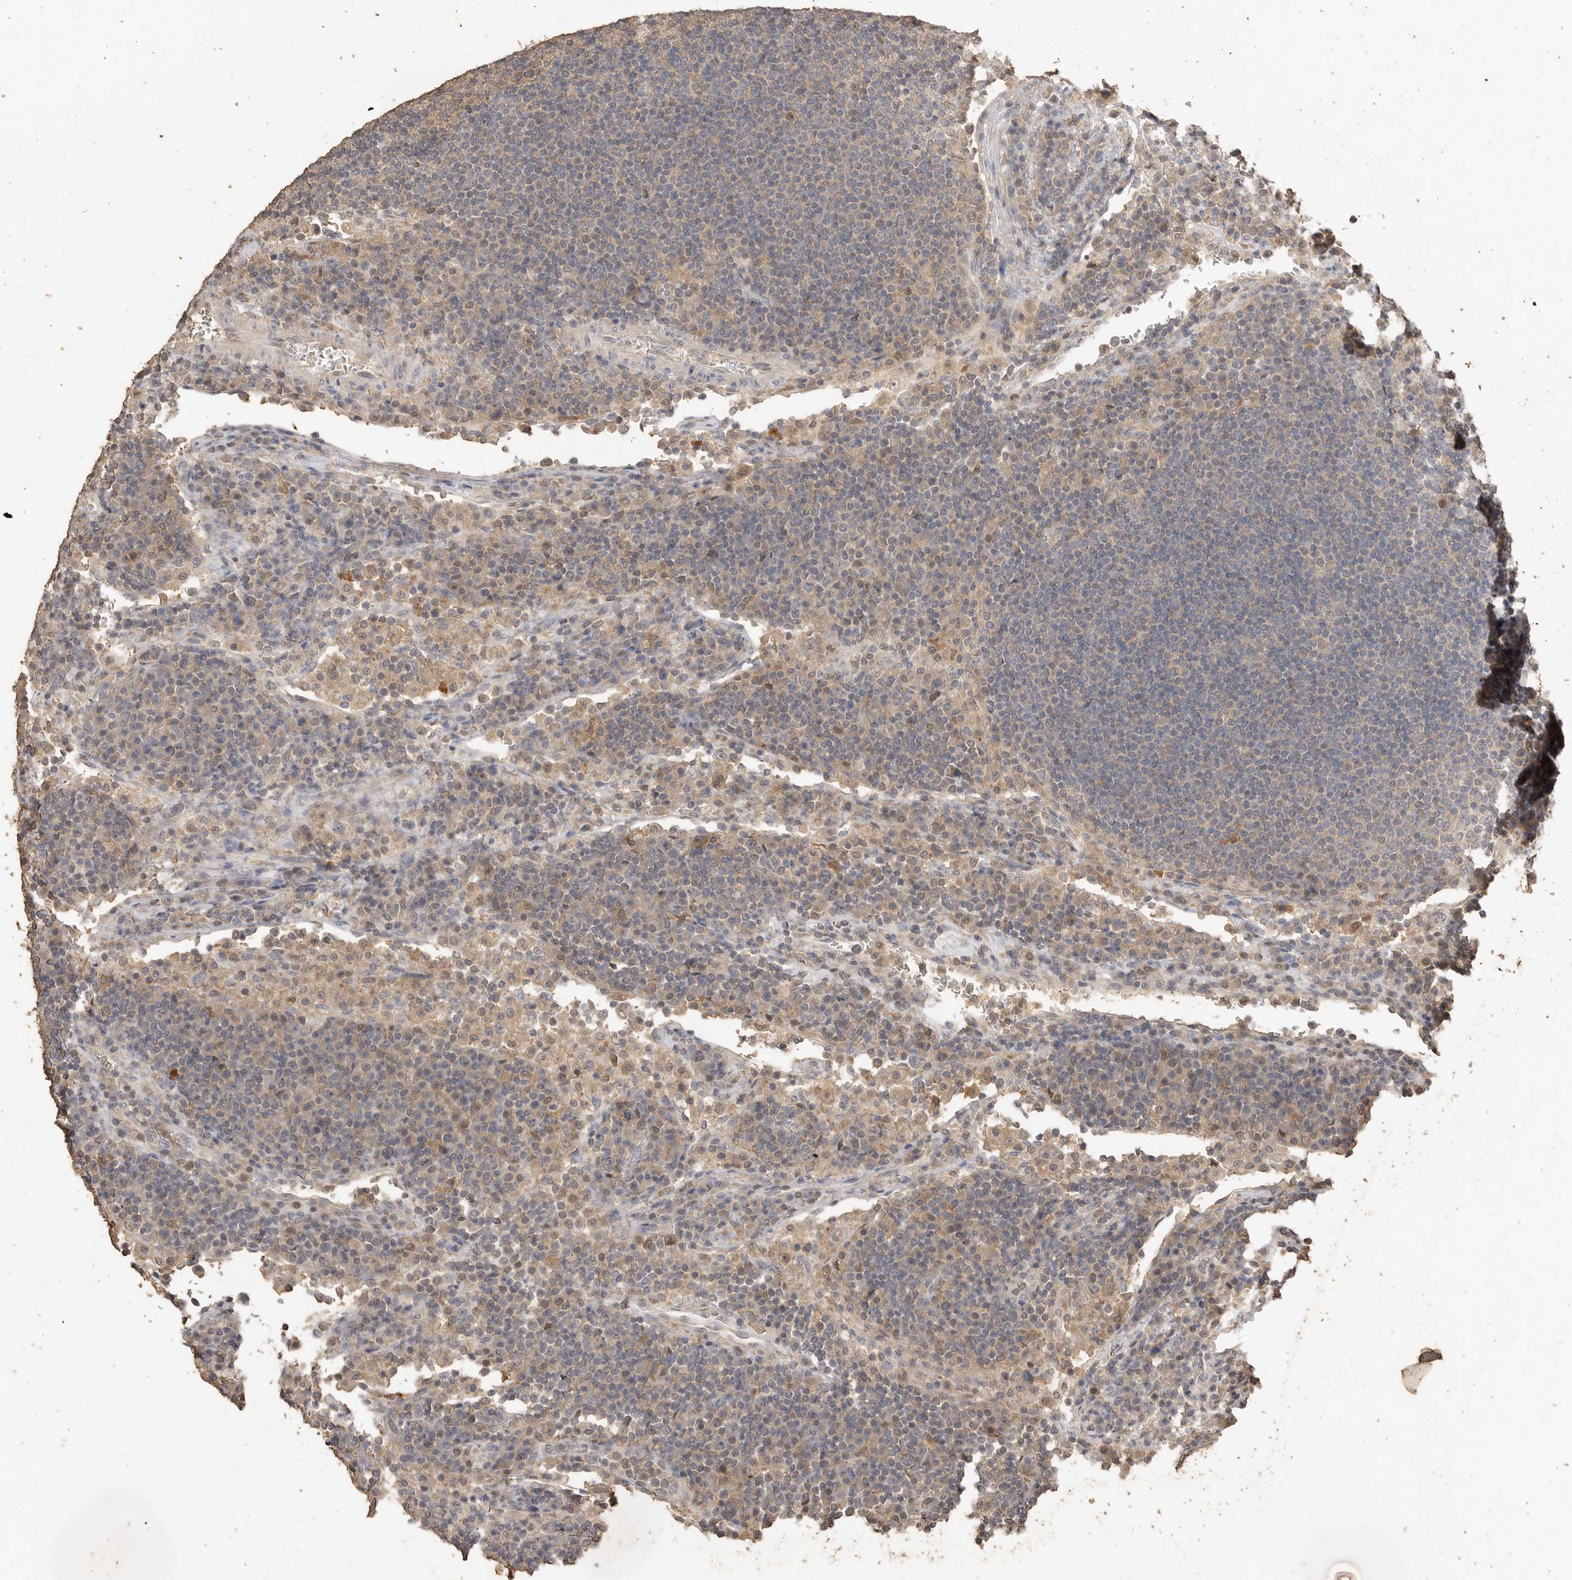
{"staining": {"intensity": "moderate", "quantity": "25%-75%", "location": "cytoplasmic/membranous"}, "tissue": "lymph node", "cell_type": "Non-germinal center cells", "image_type": "normal", "snomed": [{"axis": "morphology", "description": "Normal tissue, NOS"}, {"axis": "topography", "description": "Lymph node"}], "caption": "Protein positivity by immunohistochemistry (IHC) shows moderate cytoplasmic/membranous staining in about 25%-75% of non-germinal center cells in normal lymph node.", "gene": "MAP2K1", "patient": {"sex": "female", "age": 53}}